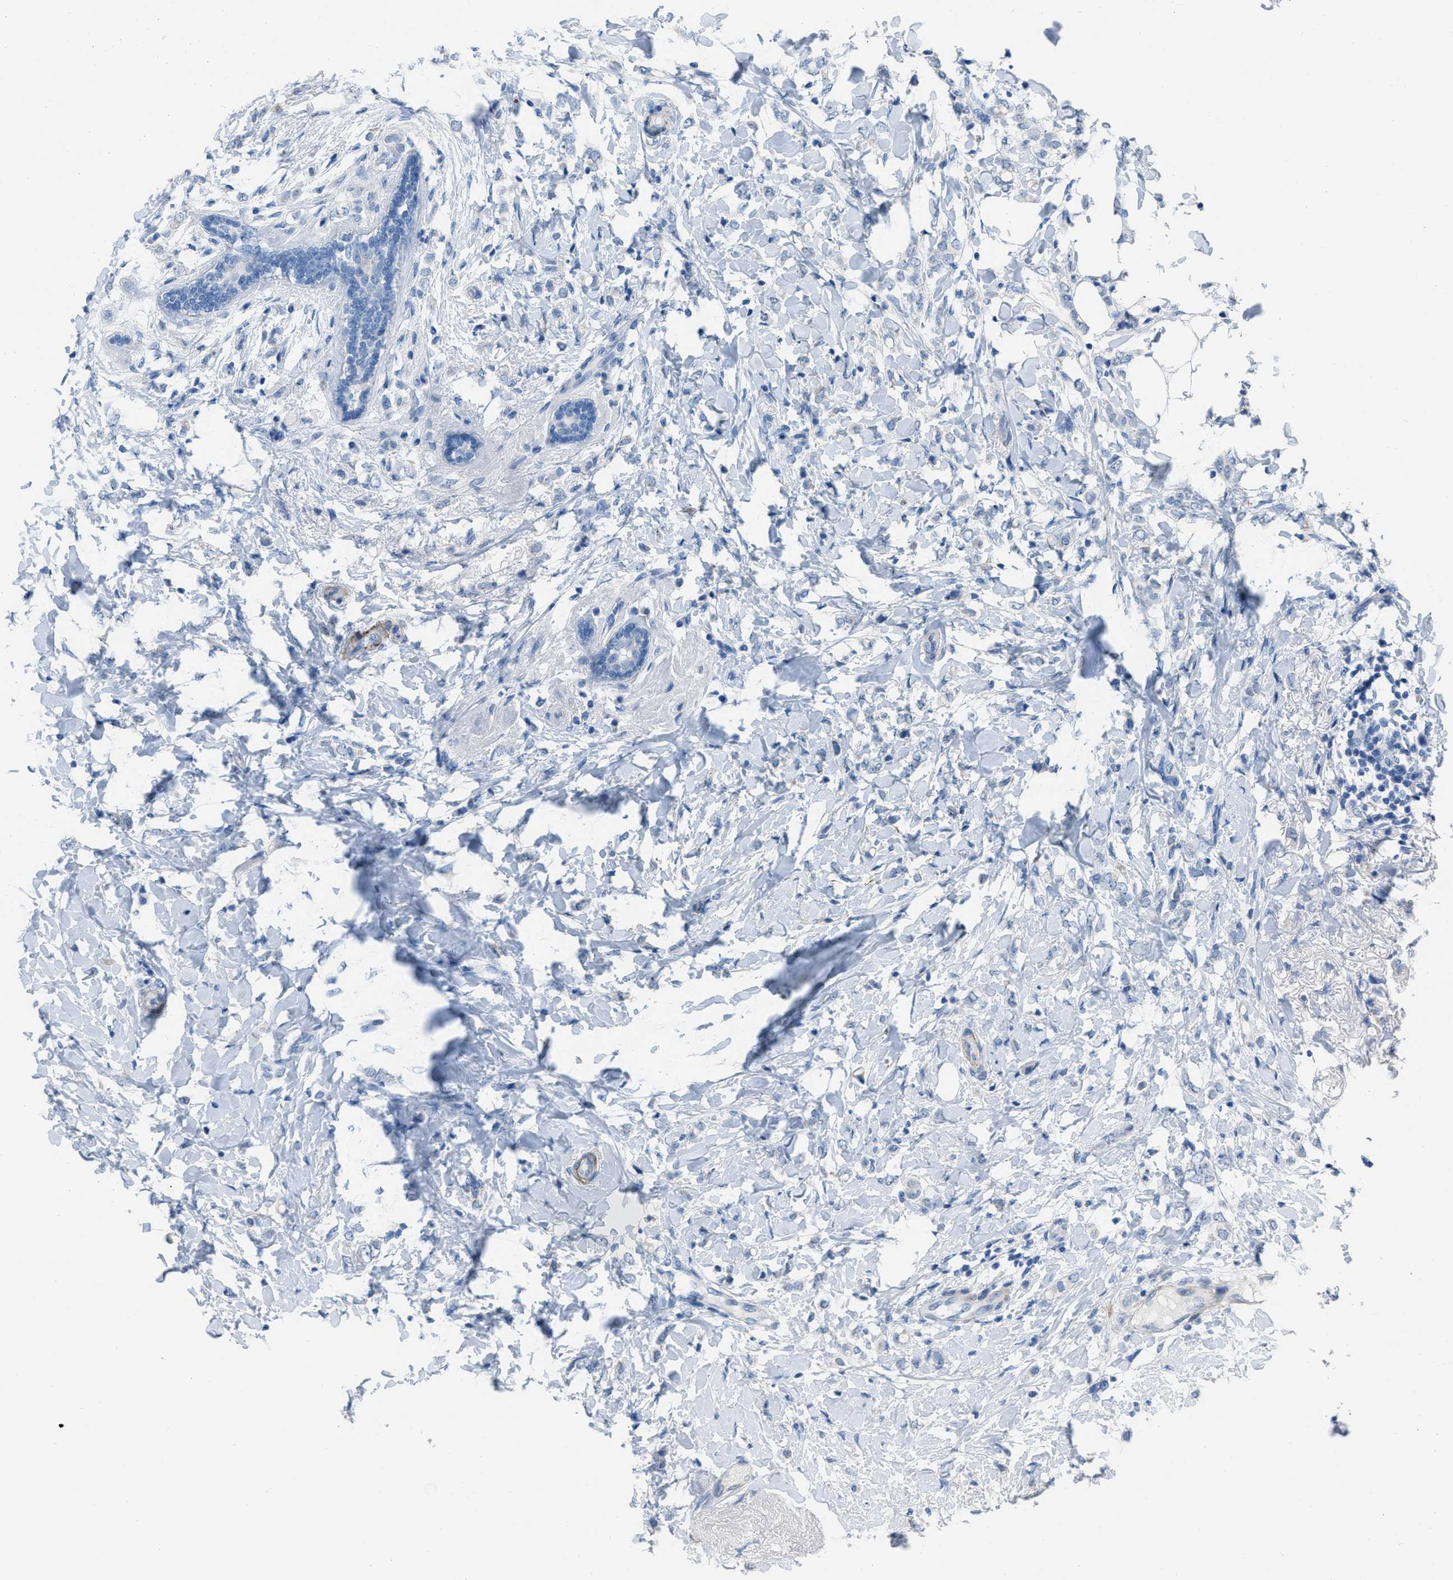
{"staining": {"intensity": "negative", "quantity": "none", "location": "none"}, "tissue": "breast cancer", "cell_type": "Tumor cells", "image_type": "cancer", "snomed": [{"axis": "morphology", "description": "Normal tissue, NOS"}, {"axis": "morphology", "description": "Lobular carcinoma"}, {"axis": "topography", "description": "Breast"}], "caption": "A high-resolution micrograph shows immunohistochemistry staining of breast cancer (lobular carcinoma), which displays no significant staining in tumor cells.", "gene": "SPATC1L", "patient": {"sex": "female", "age": 47}}